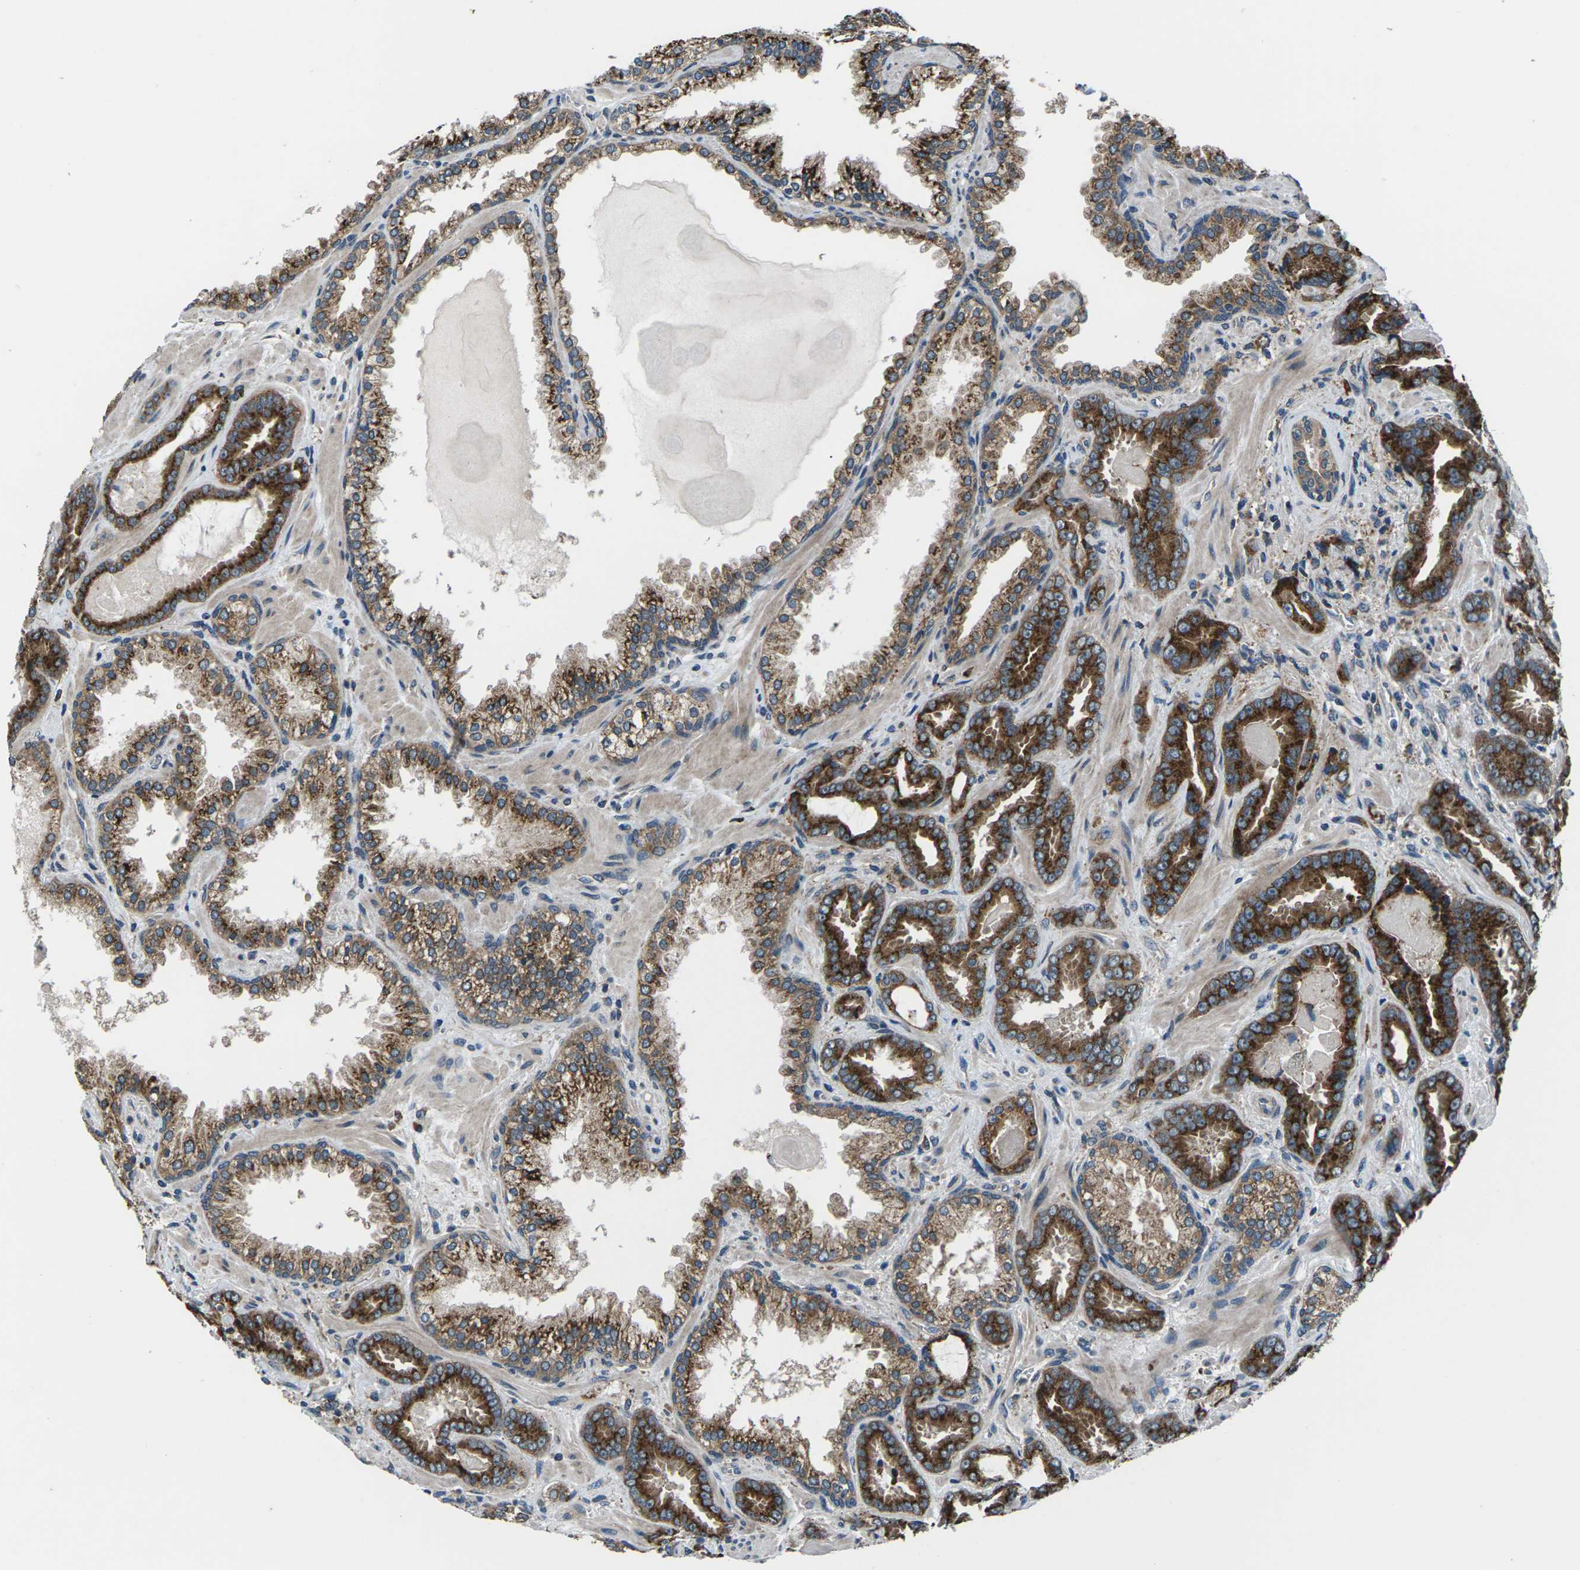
{"staining": {"intensity": "strong", "quantity": ">75%", "location": "cytoplasmic/membranous"}, "tissue": "prostate cancer", "cell_type": "Tumor cells", "image_type": "cancer", "snomed": [{"axis": "morphology", "description": "Adenocarcinoma, Low grade"}, {"axis": "topography", "description": "Prostate"}], "caption": "Tumor cells demonstrate high levels of strong cytoplasmic/membranous positivity in about >75% of cells in adenocarcinoma (low-grade) (prostate). (DAB (3,3'-diaminobenzidine) IHC with brightfield microscopy, high magnification).", "gene": "GABRP", "patient": {"sex": "male", "age": 60}}